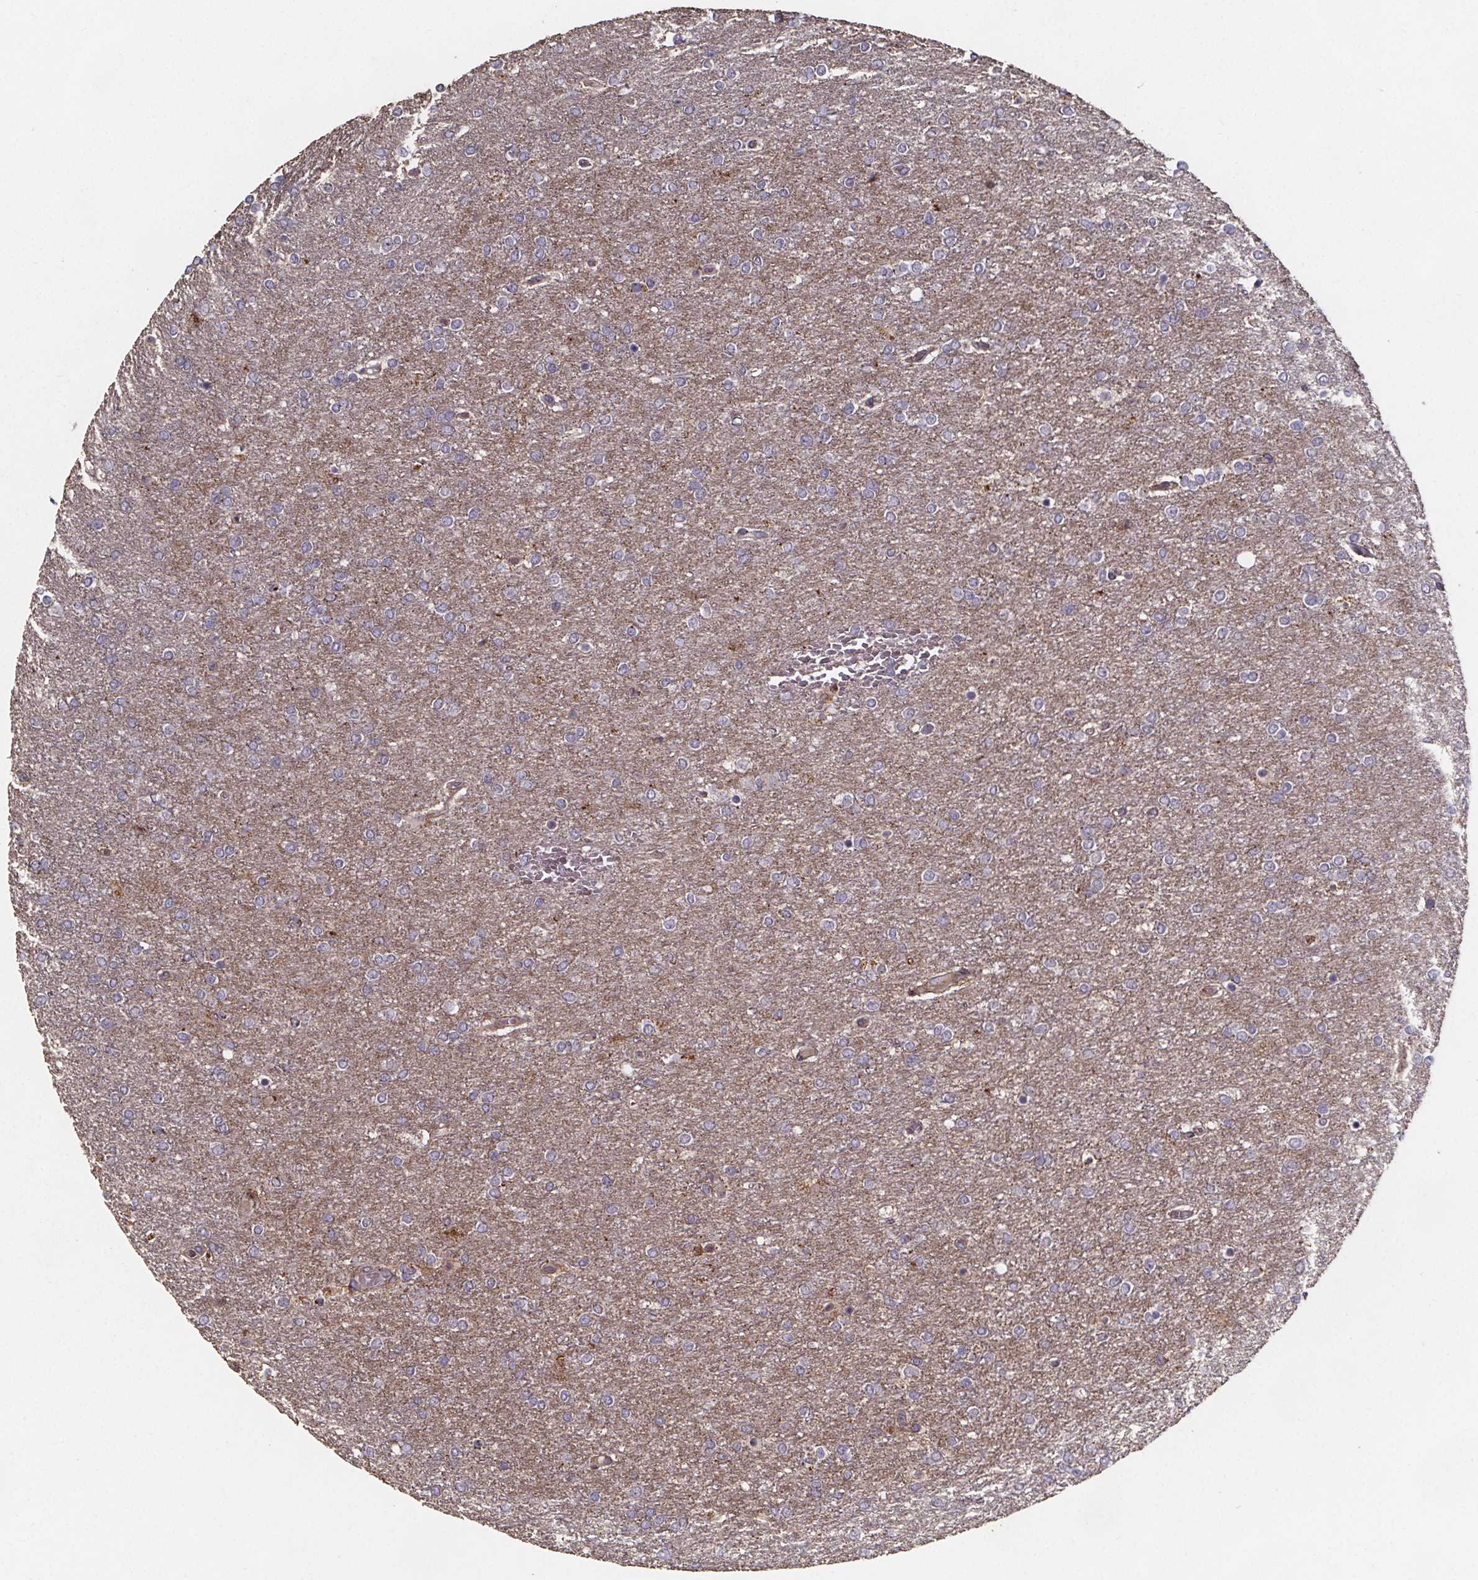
{"staining": {"intensity": "negative", "quantity": "none", "location": "none"}, "tissue": "glioma", "cell_type": "Tumor cells", "image_type": "cancer", "snomed": [{"axis": "morphology", "description": "Glioma, malignant, High grade"}, {"axis": "topography", "description": "Brain"}], "caption": "This is an immunohistochemistry histopathology image of malignant high-grade glioma. There is no expression in tumor cells.", "gene": "ZNF879", "patient": {"sex": "female", "age": 61}}